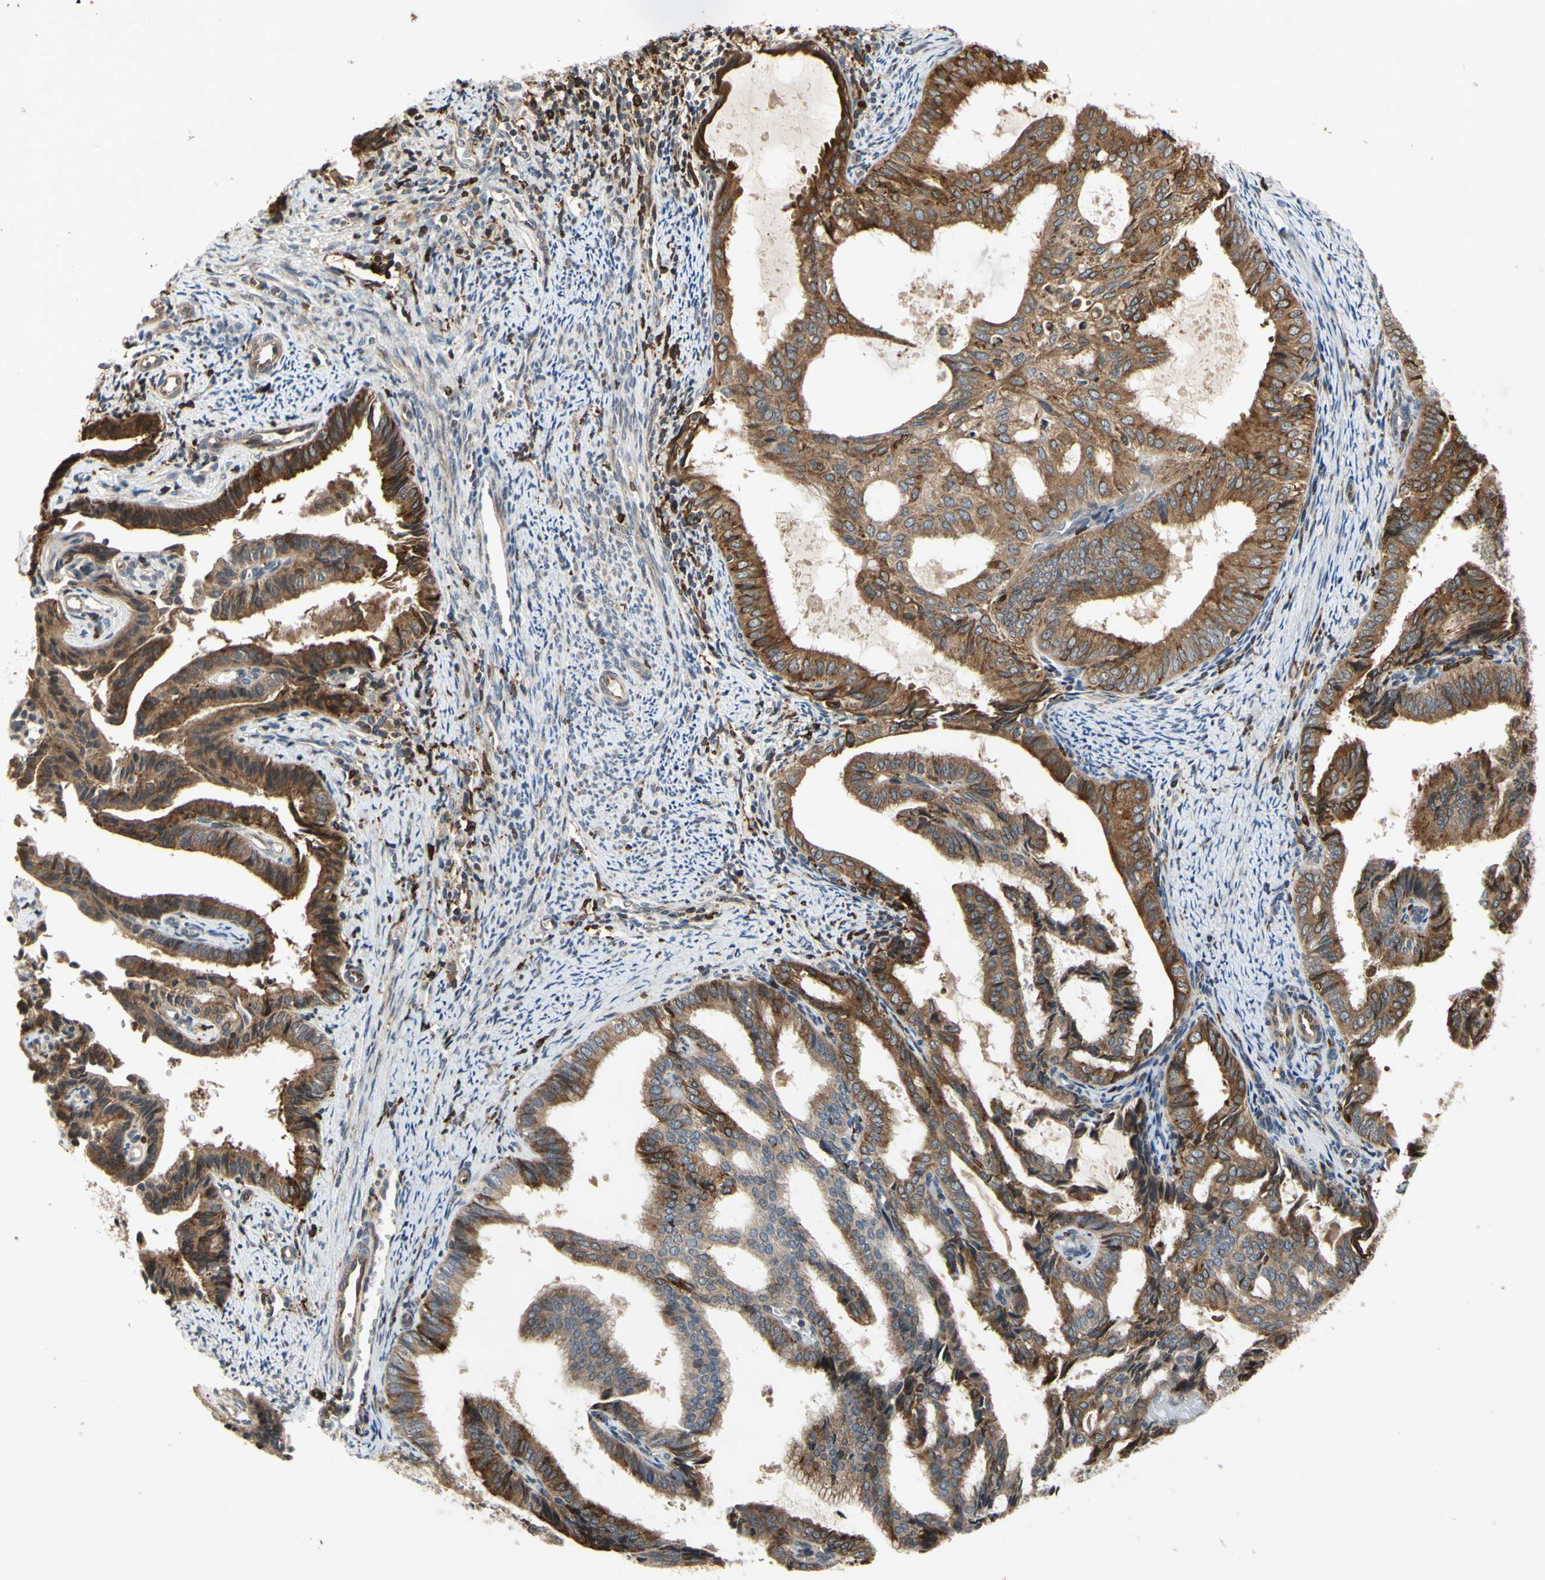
{"staining": {"intensity": "strong", "quantity": ">75%", "location": "cytoplasmic/membranous"}, "tissue": "endometrial cancer", "cell_type": "Tumor cells", "image_type": "cancer", "snomed": [{"axis": "morphology", "description": "Adenocarcinoma, NOS"}, {"axis": "topography", "description": "Endometrium"}], "caption": "Endometrial adenocarcinoma was stained to show a protein in brown. There is high levels of strong cytoplasmic/membranous expression in about >75% of tumor cells.", "gene": "PLXNA2", "patient": {"sex": "female", "age": 58}}